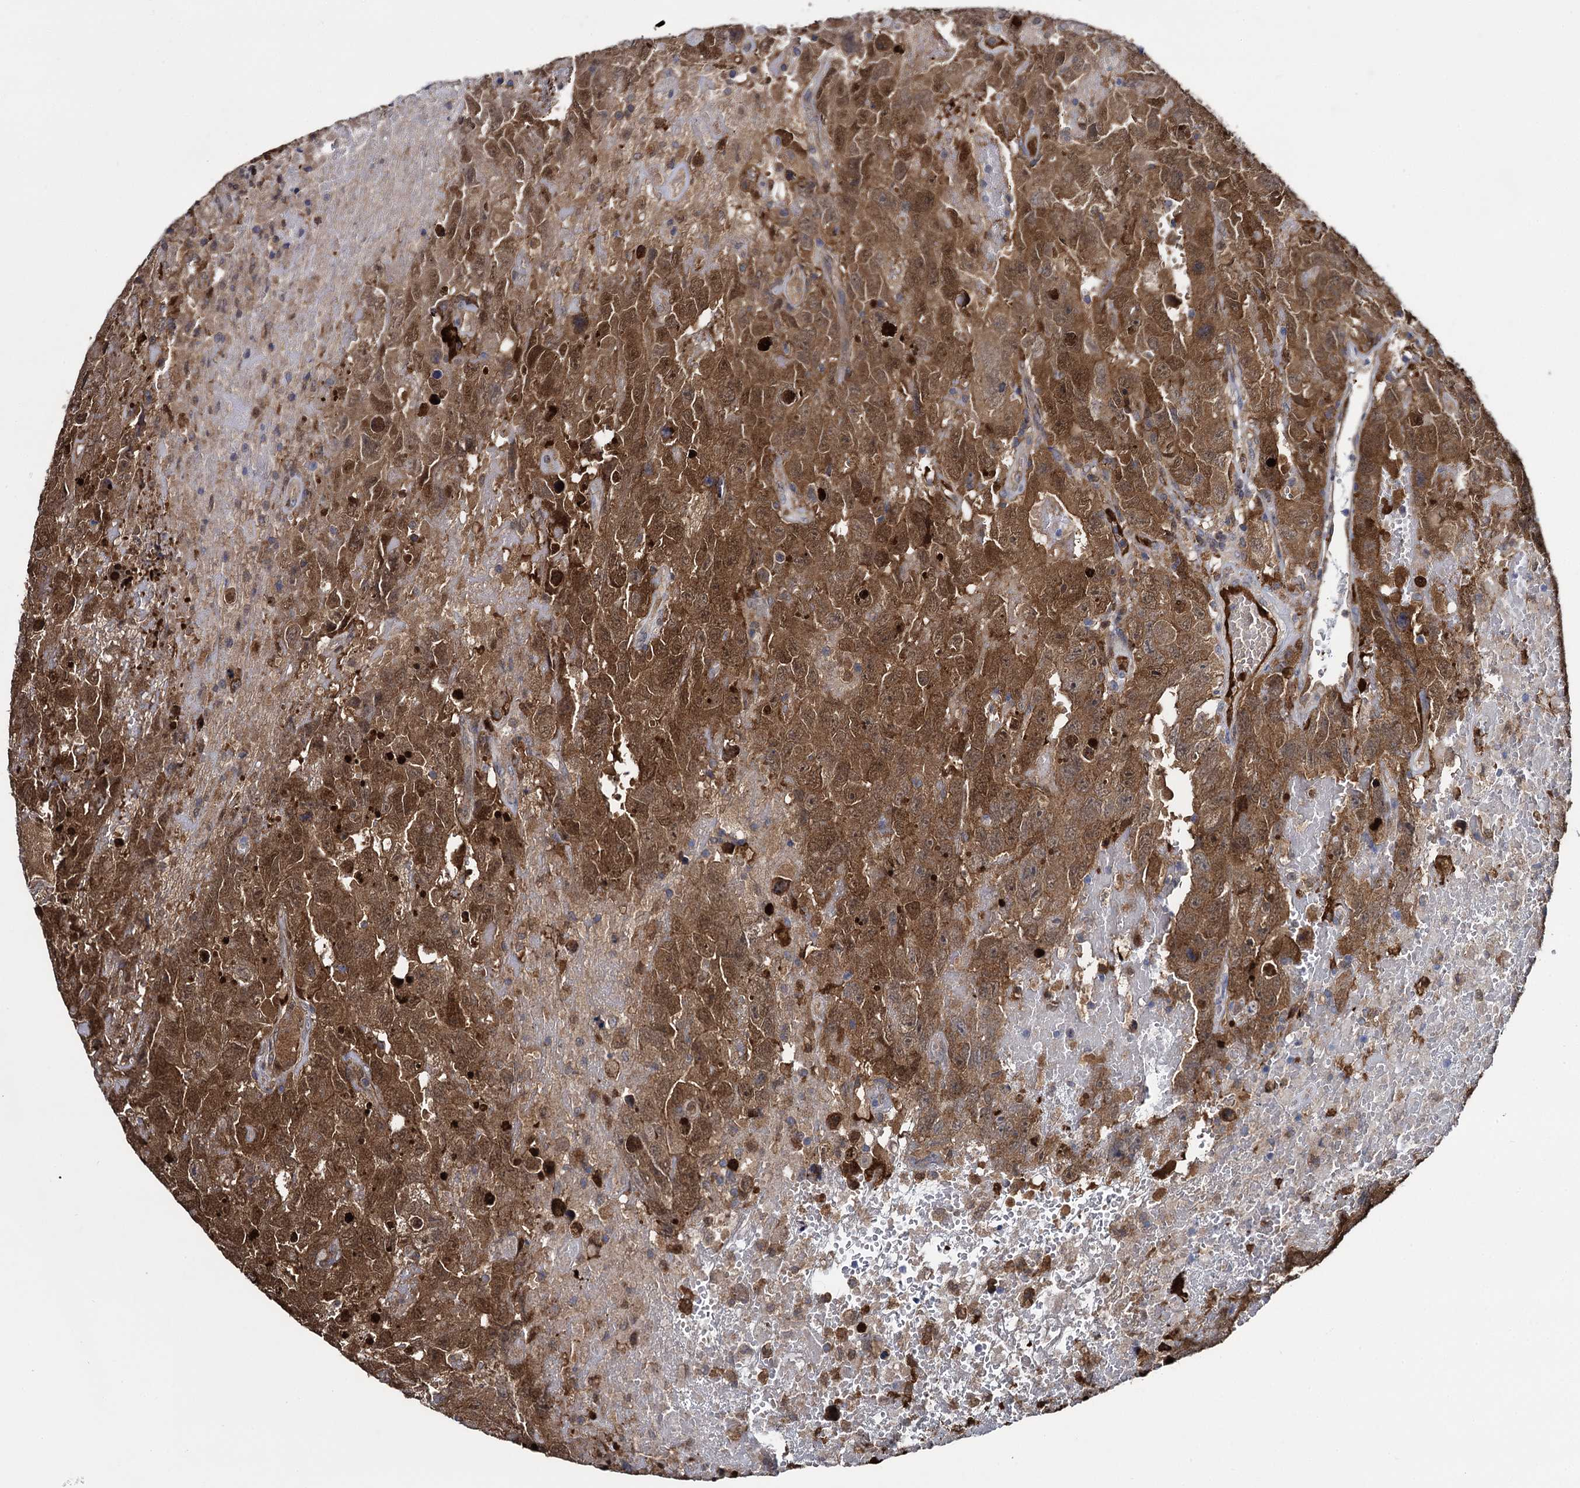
{"staining": {"intensity": "moderate", "quantity": ">75%", "location": "cytoplasmic/membranous,nuclear"}, "tissue": "testis cancer", "cell_type": "Tumor cells", "image_type": "cancer", "snomed": [{"axis": "morphology", "description": "Carcinoma, Embryonal, NOS"}, {"axis": "topography", "description": "Testis"}], "caption": "Protein staining by immunohistochemistry reveals moderate cytoplasmic/membranous and nuclear positivity in approximately >75% of tumor cells in testis cancer. (Stains: DAB (3,3'-diaminobenzidine) in brown, nuclei in blue, Microscopy: brightfield microscopy at high magnification).", "gene": "FABP5", "patient": {"sex": "male", "age": 45}}